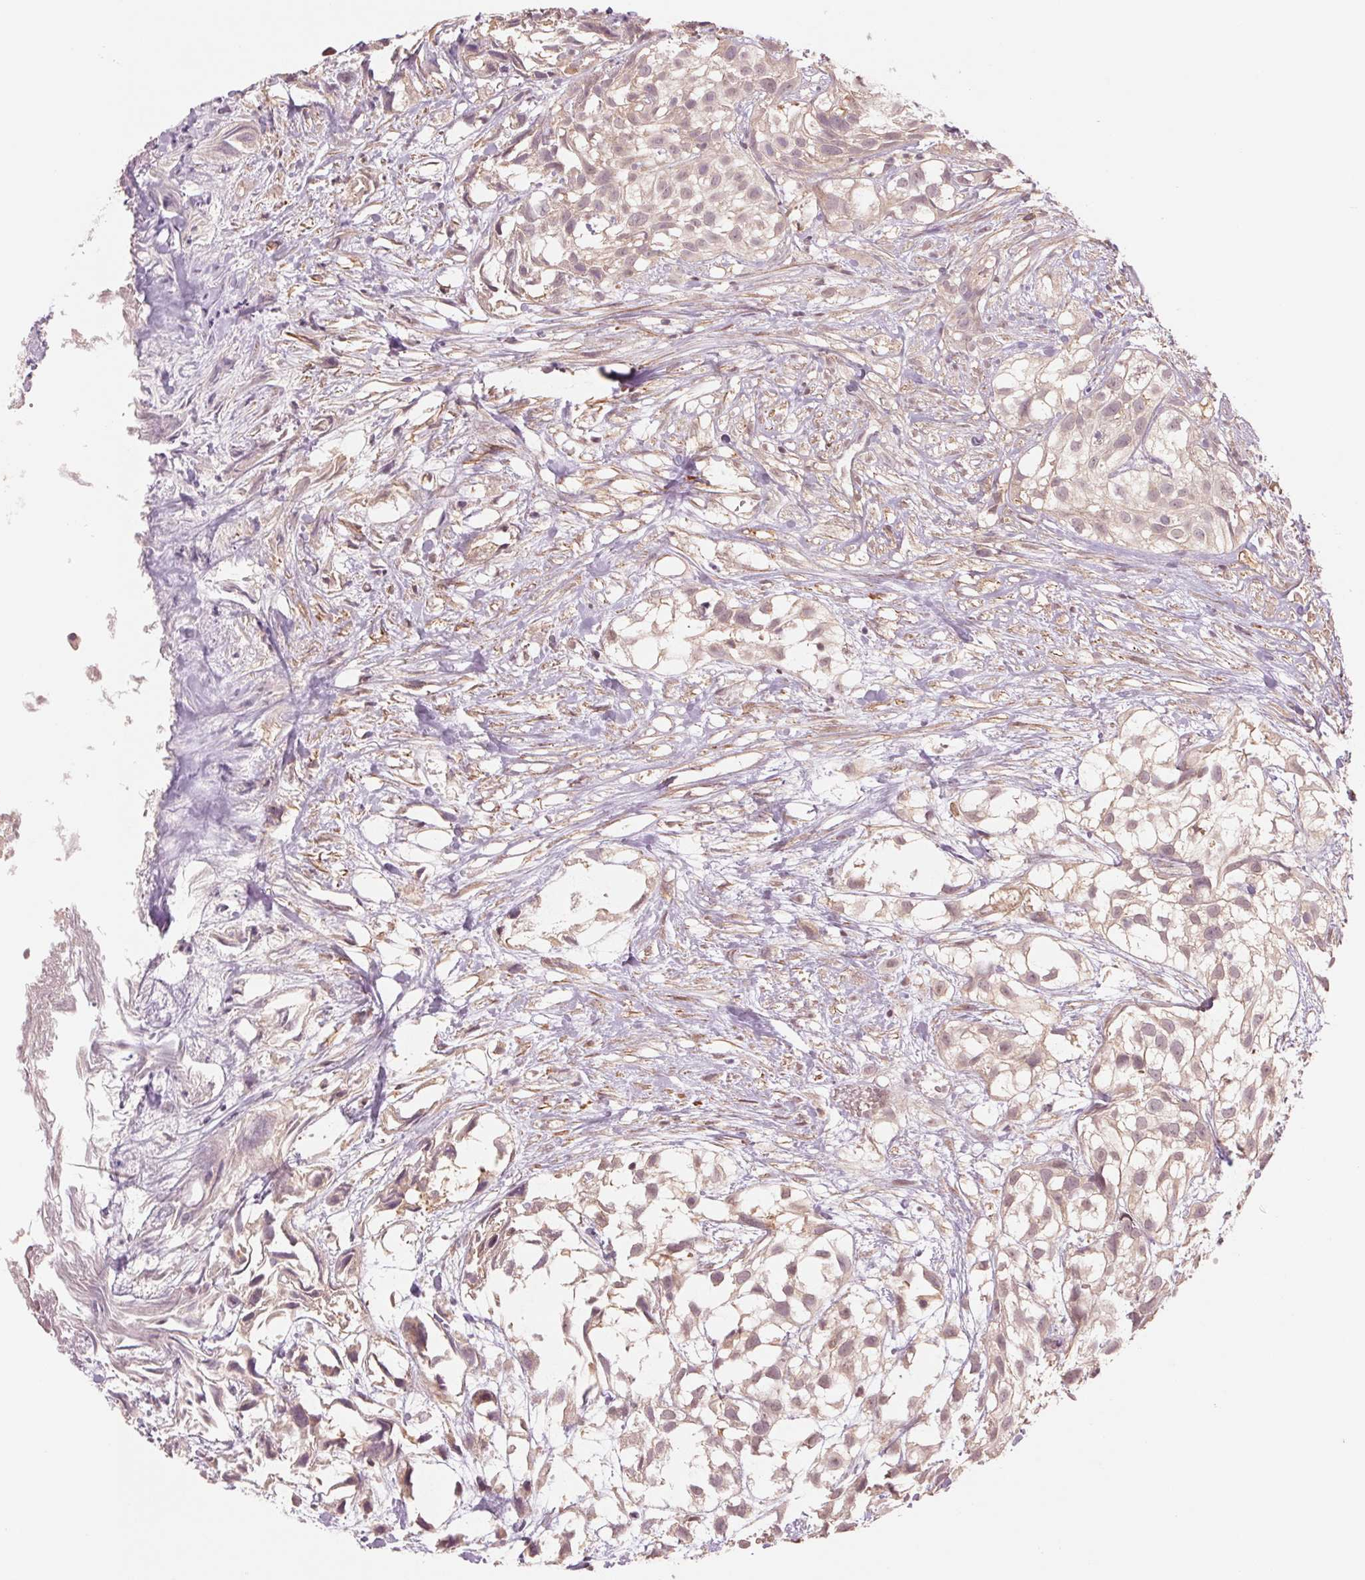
{"staining": {"intensity": "weak", "quantity": "25%-75%", "location": "cytoplasmic/membranous,nuclear"}, "tissue": "urothelial cancer", "cell_type": "Tumor cells", "image_type": "cancer", "snomed": [{"axis": "morphology", "description": "Urothelial carcinoma, High grade"}, {"axis": "topography", "description": "Urinary bladder"}], "caption": "A photomicrograph of urothelial cancer stained for a protein exhibits weak cytoplasmic/membranous and nuclear brown staining in tumor cells.", "gene": "PPIA", "patient": {"sex": "male", "age": 56}}